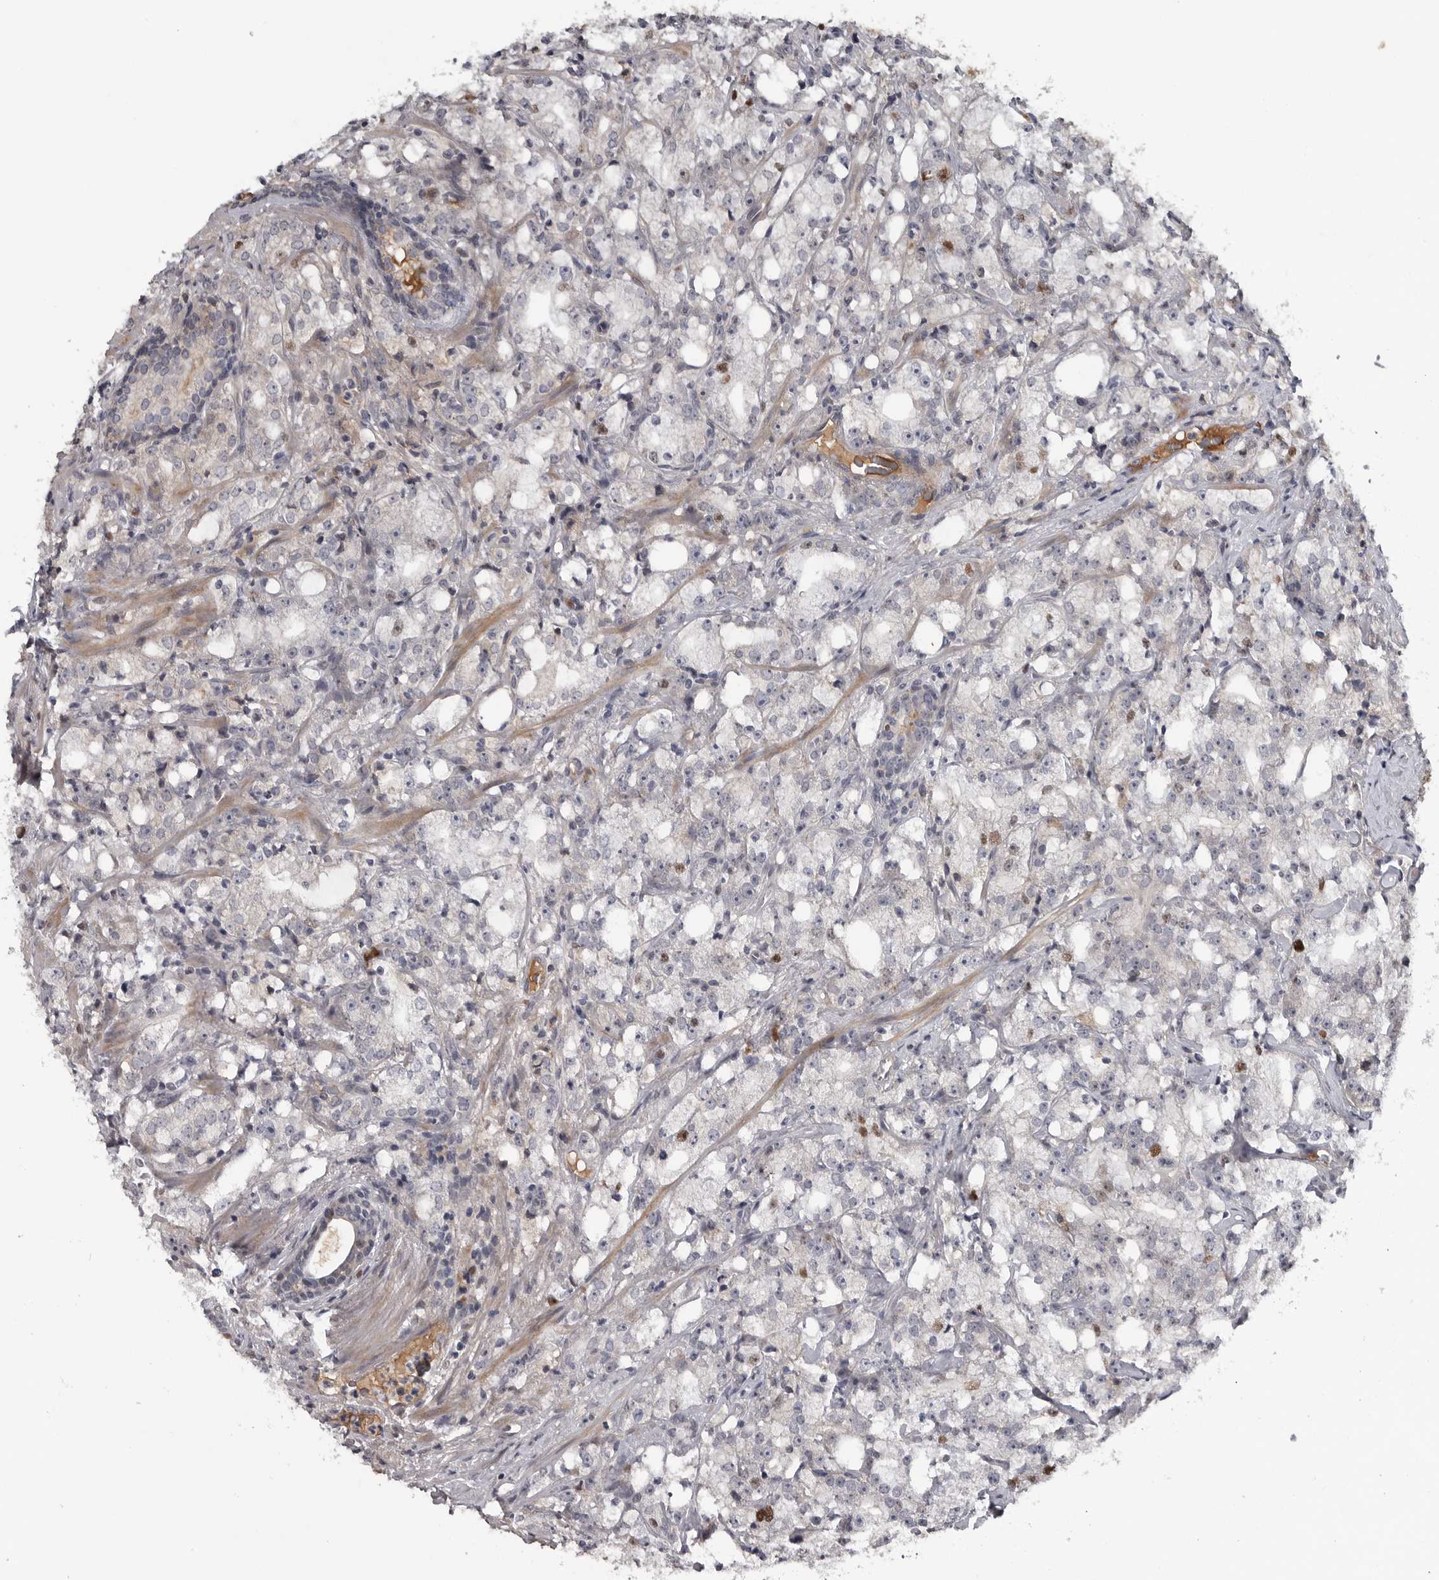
{"staining": {"intensity": "negative", "quantity": "none", "location": "none"}, "tissue": "prostate cancer", "cell_type": "Tumor cells", "image_type": "cancer", "snomed": [{"axis": "morphology", "description": "Adenocarcinoma, High grade"}, {"axis": "topography", "description": "Prostate"}], "caption": "The micrograph displays no staining of tumor cells in prostate cancer.", "gene": "ZNF277", "patient": {"sex": "male", "age": 64}}